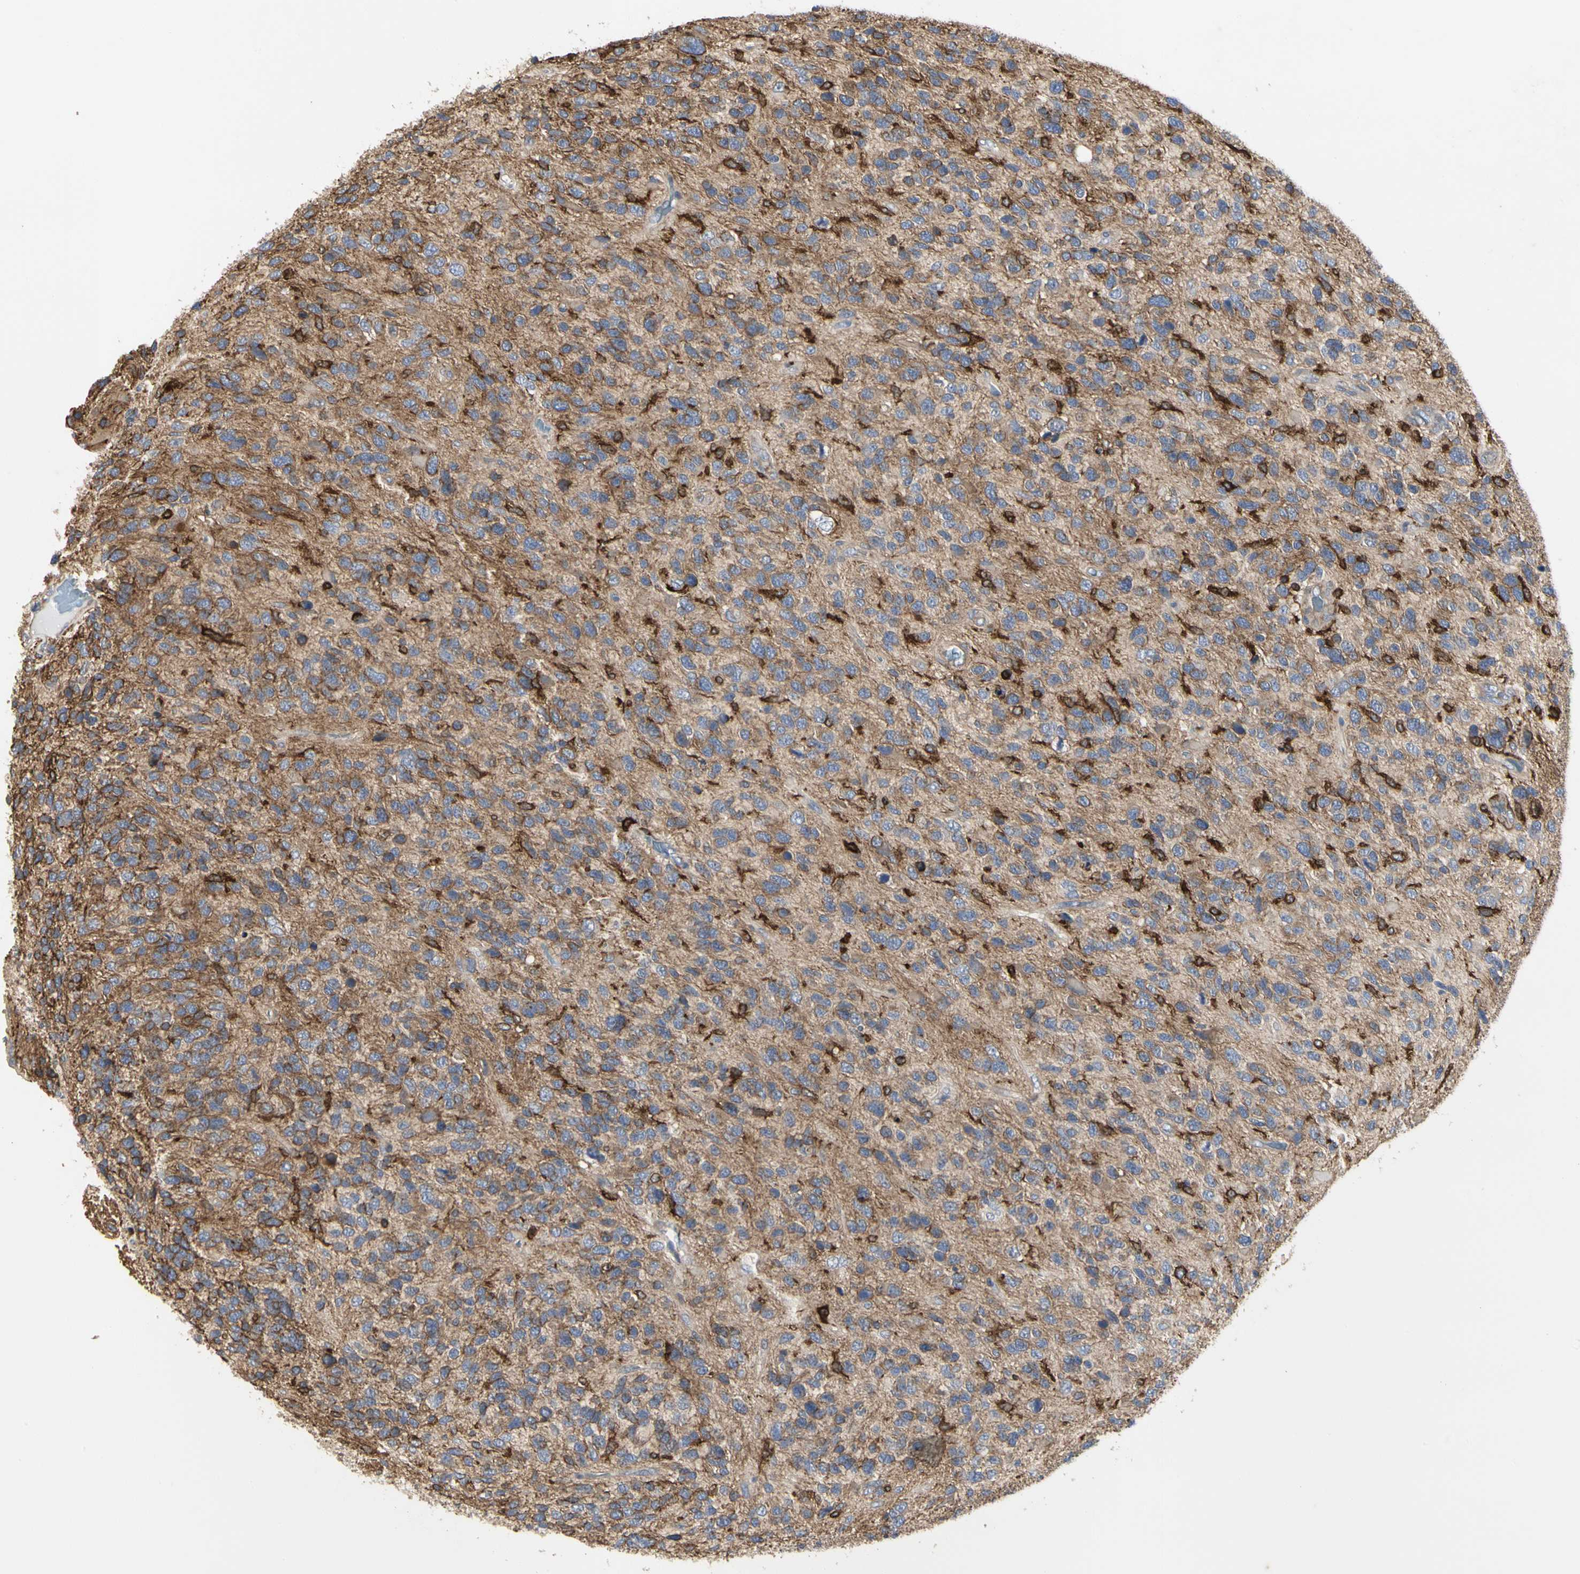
{"staining": {"intensity": "moderate", "quantity": ">75%", "location": "cytoplasmic/membranous"}, "tissue": "glioma", "cell_type": "Tumor cells", "image_type": "cancer", "snomed": [{"axis": "morphology", "description": "Glioma, malignant, High grade"}, {"axis": "topography", "description": "Brain"}], "caption": "Immunohistochemical staining of malignant glioma (high-grade) displays medium levels of moderate cytoplasmic/membranous protein staining in about >75% of tumor cells. The staining is performed using DAB (3,3'-diaminobenzidine) brown chromogen to label protein expression. The nuclei are counter-stained blue using hematoxylin.", "gene": "NAPG", "patient": {"sex": "female", "age": 58}}